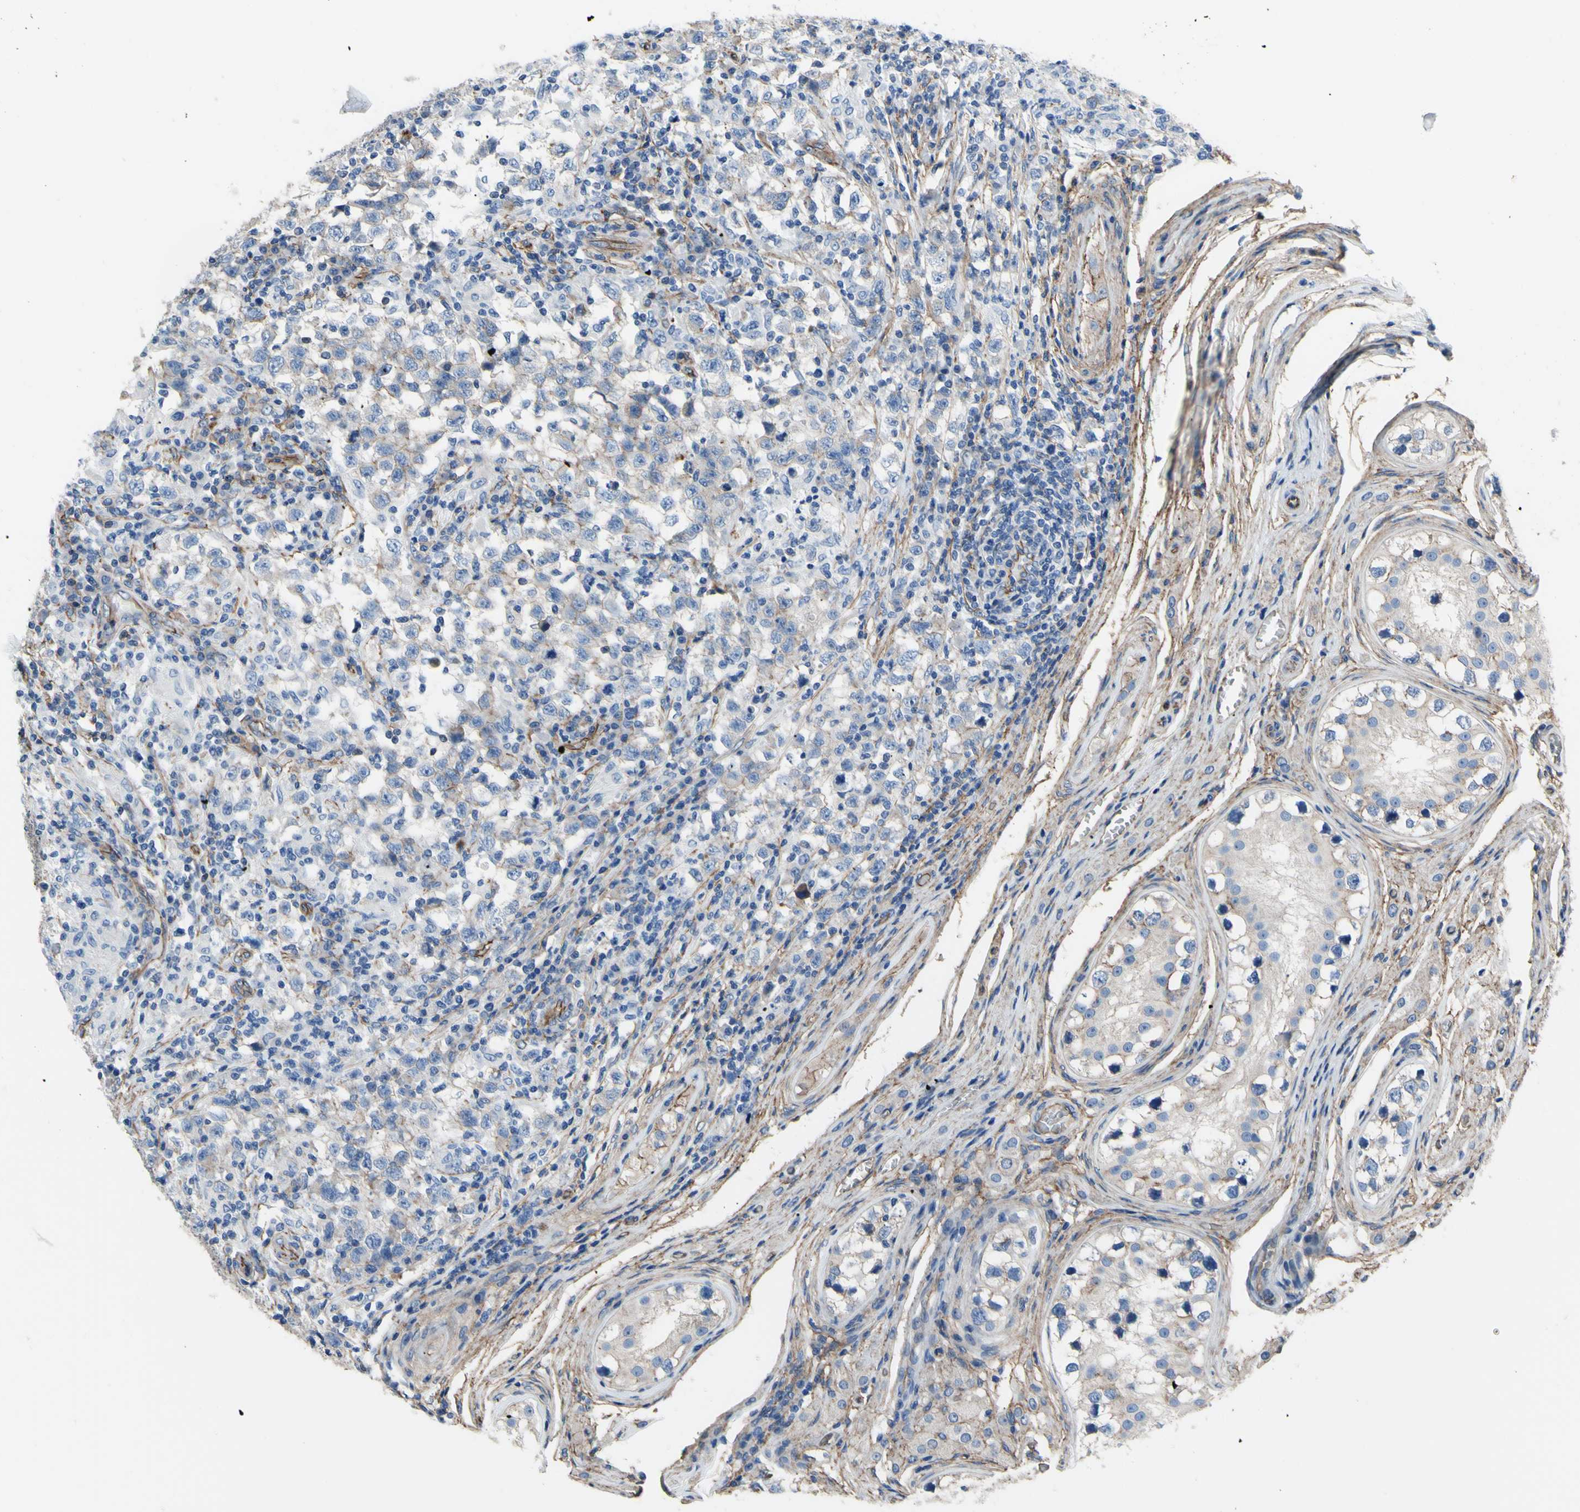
{"staining": {"intensity": "negative", "quantity": "none", "location": "none"}, "tissue": "testis cancer", "cell_type": "Tumor cells", "image_type": "cancer", "snomed": [{"axis": "morphology", "description": "Carcinoma, Embryonal, NOS"}, {"axis": "topography", "description": "Testis"}], "caption": "This micrograph is of testis cancer (embryonal carcinoma) stained with IHC to label a protein in brown with the nuclei are counter-stained blue. There is no positivity in tumor cells. The staining is performed using DAB (3,3'-diaminobenzidine) brown chromogen with nuclei counter-stained in using hematoxylin.", "gene": "TPBG", "patient": {"sex": "male", "age": 21}}